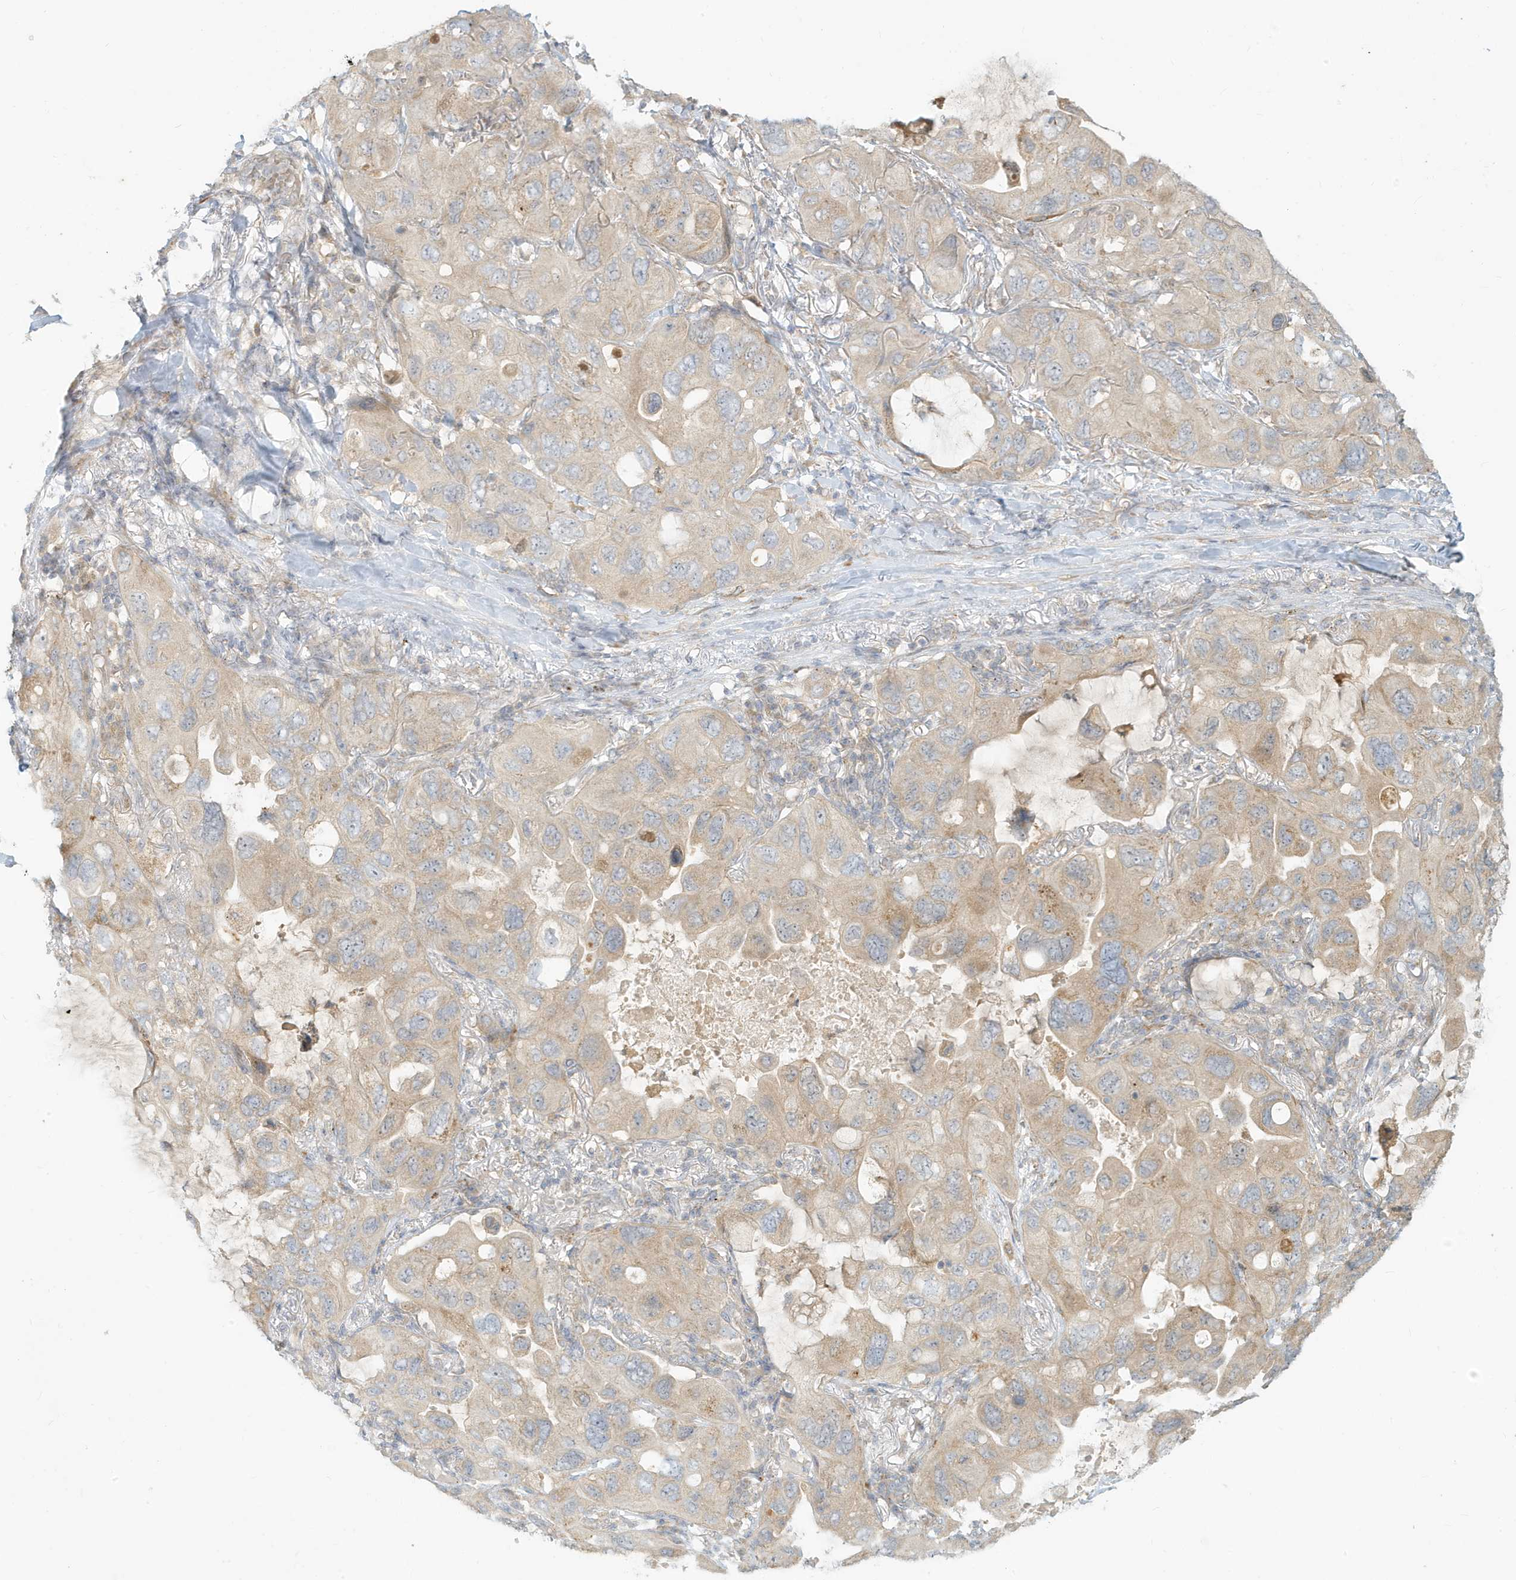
{"staining": {"intensity": "weak", "quantity": "25%-75%", "location": "cytoplasmic/membranous"}, "tissue": "lung cancer", "cell_type": "Tumor cells", "image_type": "cancer", "snomed": [{"axis": "morphology", "description": "Squamous cell carcinoma, NOS"}, {"axis": "topography", "description": "Lung"}], "caption": "About 25%-75% of tumor cells in lung squamous cell carcinoma demonstrate weak cytoplasmic/membranous protein staining as visualized by brown immunohistochemical staining.", "gene": "MCOLN1", "patient": {"sex": "female", "age": 73}}